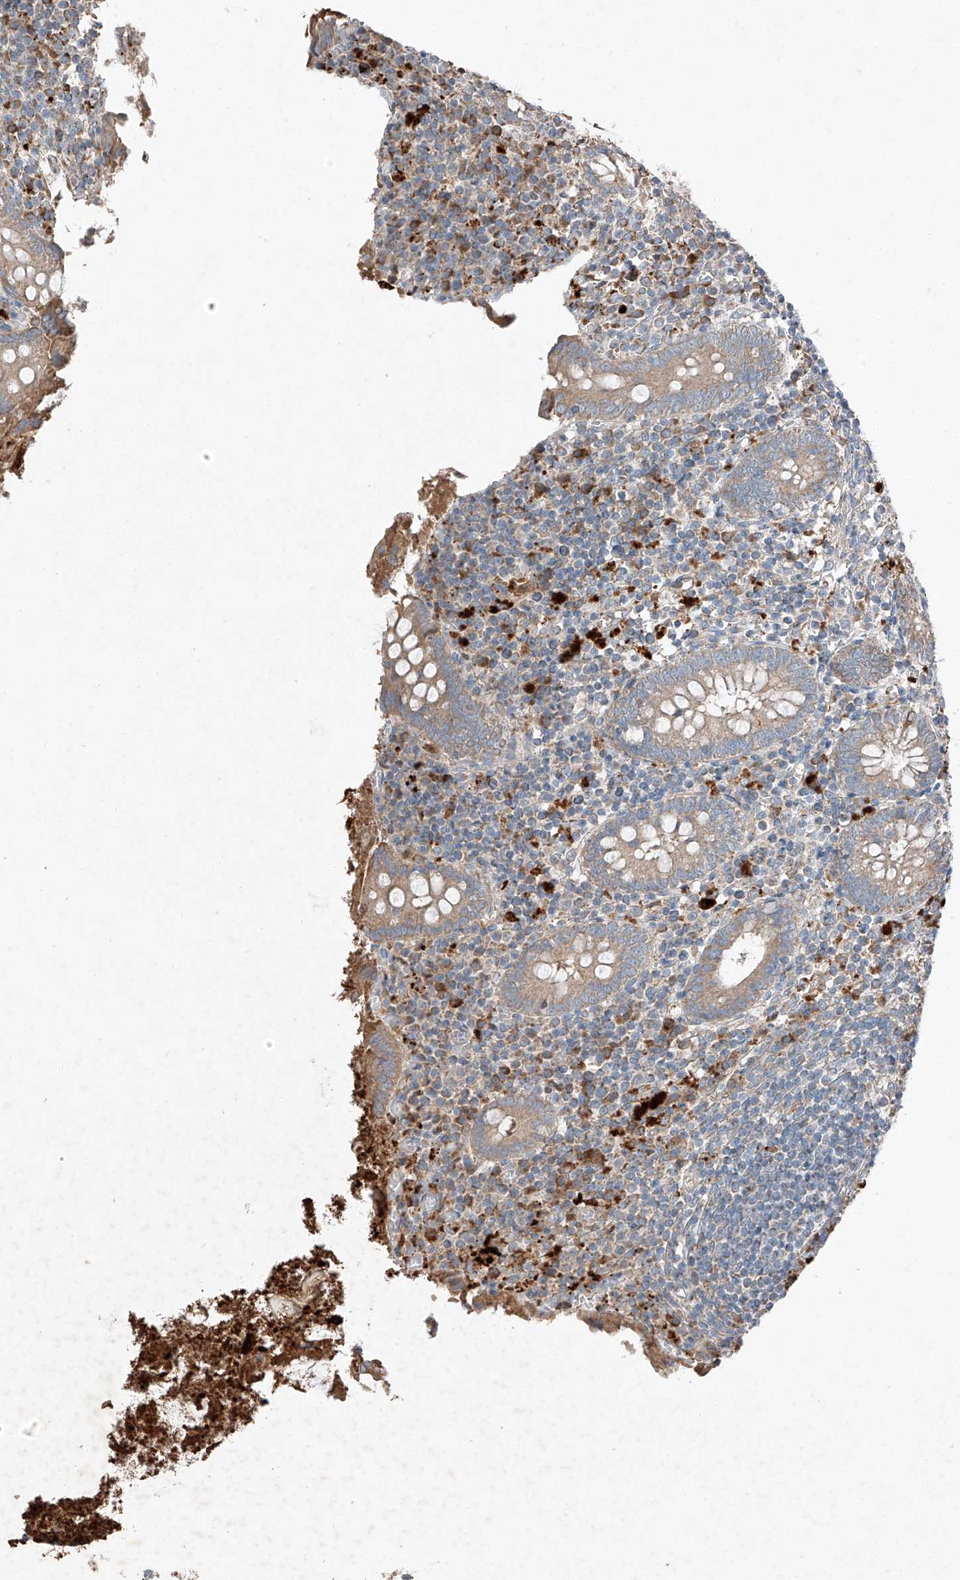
{"staining": {"intensity": "moderate", "quantity": ">75%", "location": "cytoplasmic/membranous"}, "tissue": "appendix", "cell_type": "Glandular cells", "image_type": "normal", "snomed": [{"axis": "morphology", "description": "Normal tissue, NOS"}, {"axis": "topography", "description": "Appendix"}], "caption": "Protein expression analysis of unremarkable appendix demonstrates moderate cytoplasmic/membranous positivity in approximately >75% of glandular cells. (IHC, brightfield microscopy, high magnification).", "gene": "RUSC1", "patient": {"sex": "female", "age": 17}}